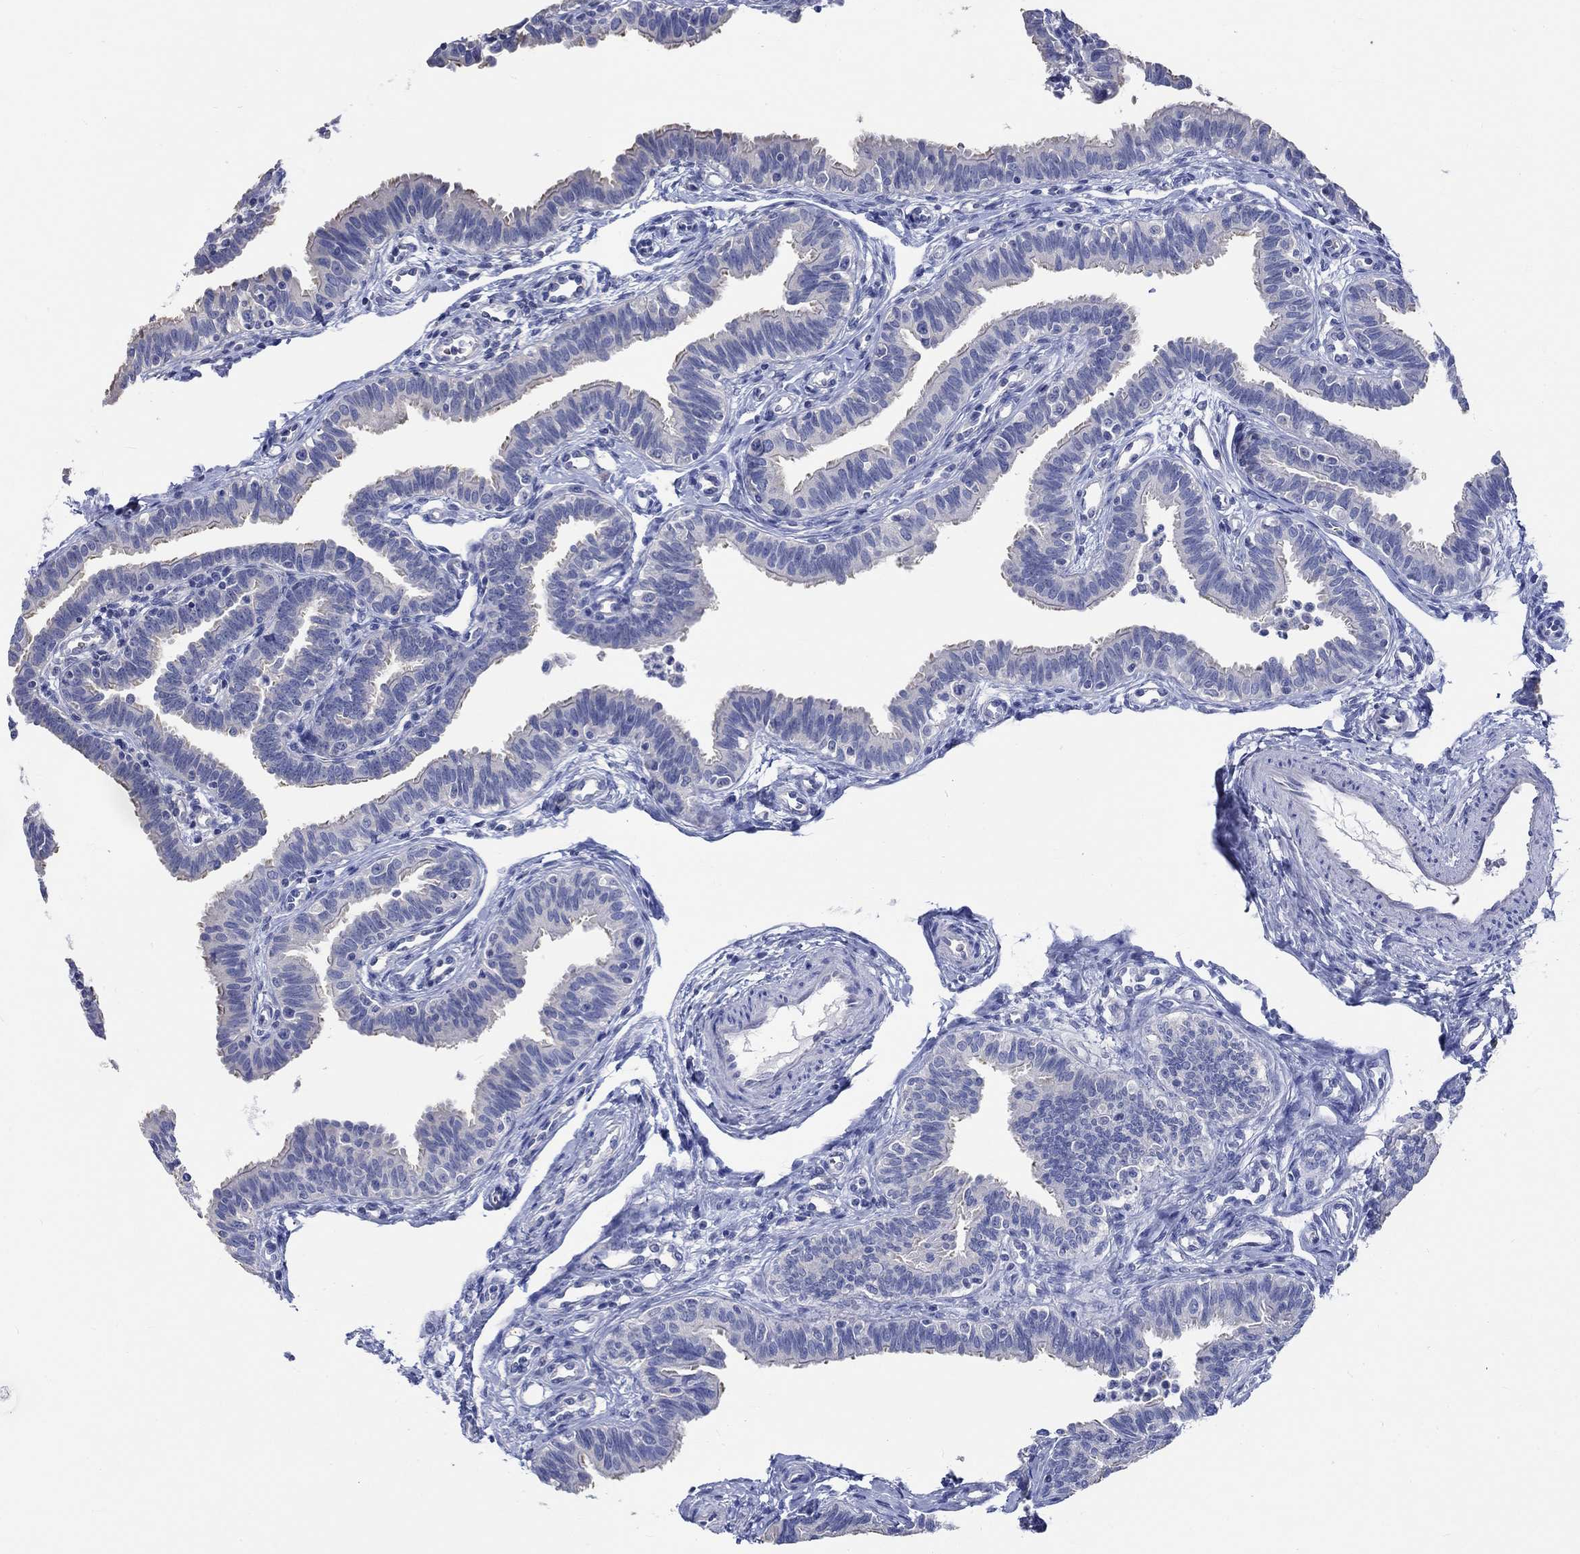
{"staining": {"intensity": "negative", "quantity": "none", "location": "none"}, "tissue": "fallopian tube", "cell_type": "Glandular cells", "image_type": "normal", "snomed": [{"axis": "morphology", "description": "Normal tissue, NOS"}, {"axis": "topography", "description": "Fallopian tube"}], "caption": "The IHC image has no significant staining in glandular cells of fallopian tube.", "gene": "KCNA1", "patient": {"sex": "female", "age": 36}}